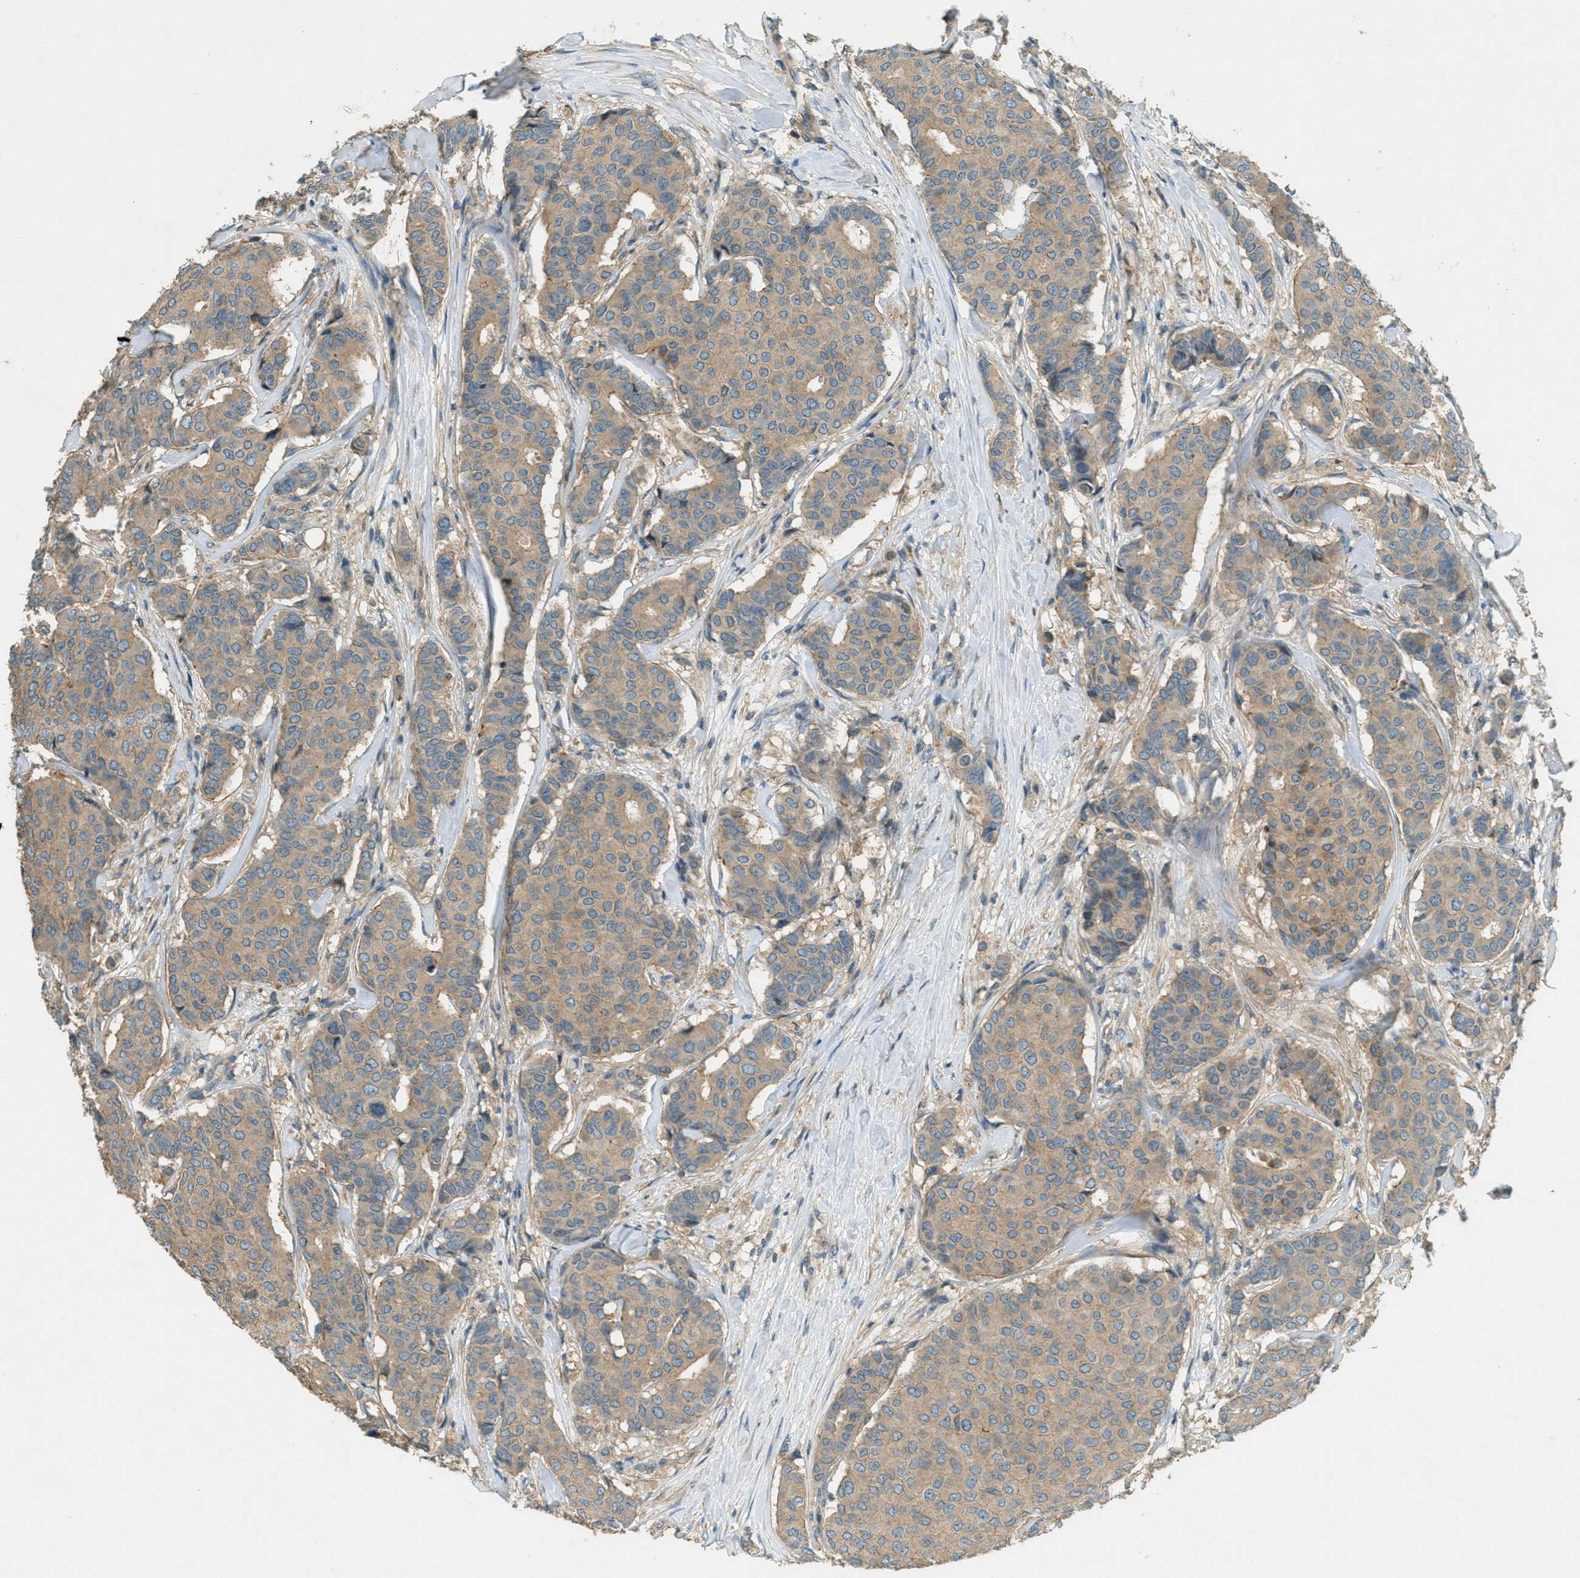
{"staining": {"intensity": "moderate", "quantity": ">75%", "location": "cytoplasmic/membranous"}, "tissue": "breast cancer", "cell_type": "Tumor cells", "image_type": "cancer", "snomed": [{"axis": "morphology", "description": "Duct carcinoma"}, {"axis": "topography", "description": "Breast"}], "caption": "Immunohistochemical staining of human intraductal carcinoma (breast) shows medium levels of moderate cytoplasmic/membranous positivity in about >75% of tumor cells. (IHC, brightfield microscopy, high magnification).", "gene": "NUDT4", "patient": {"sex": "female", "age": 75}}